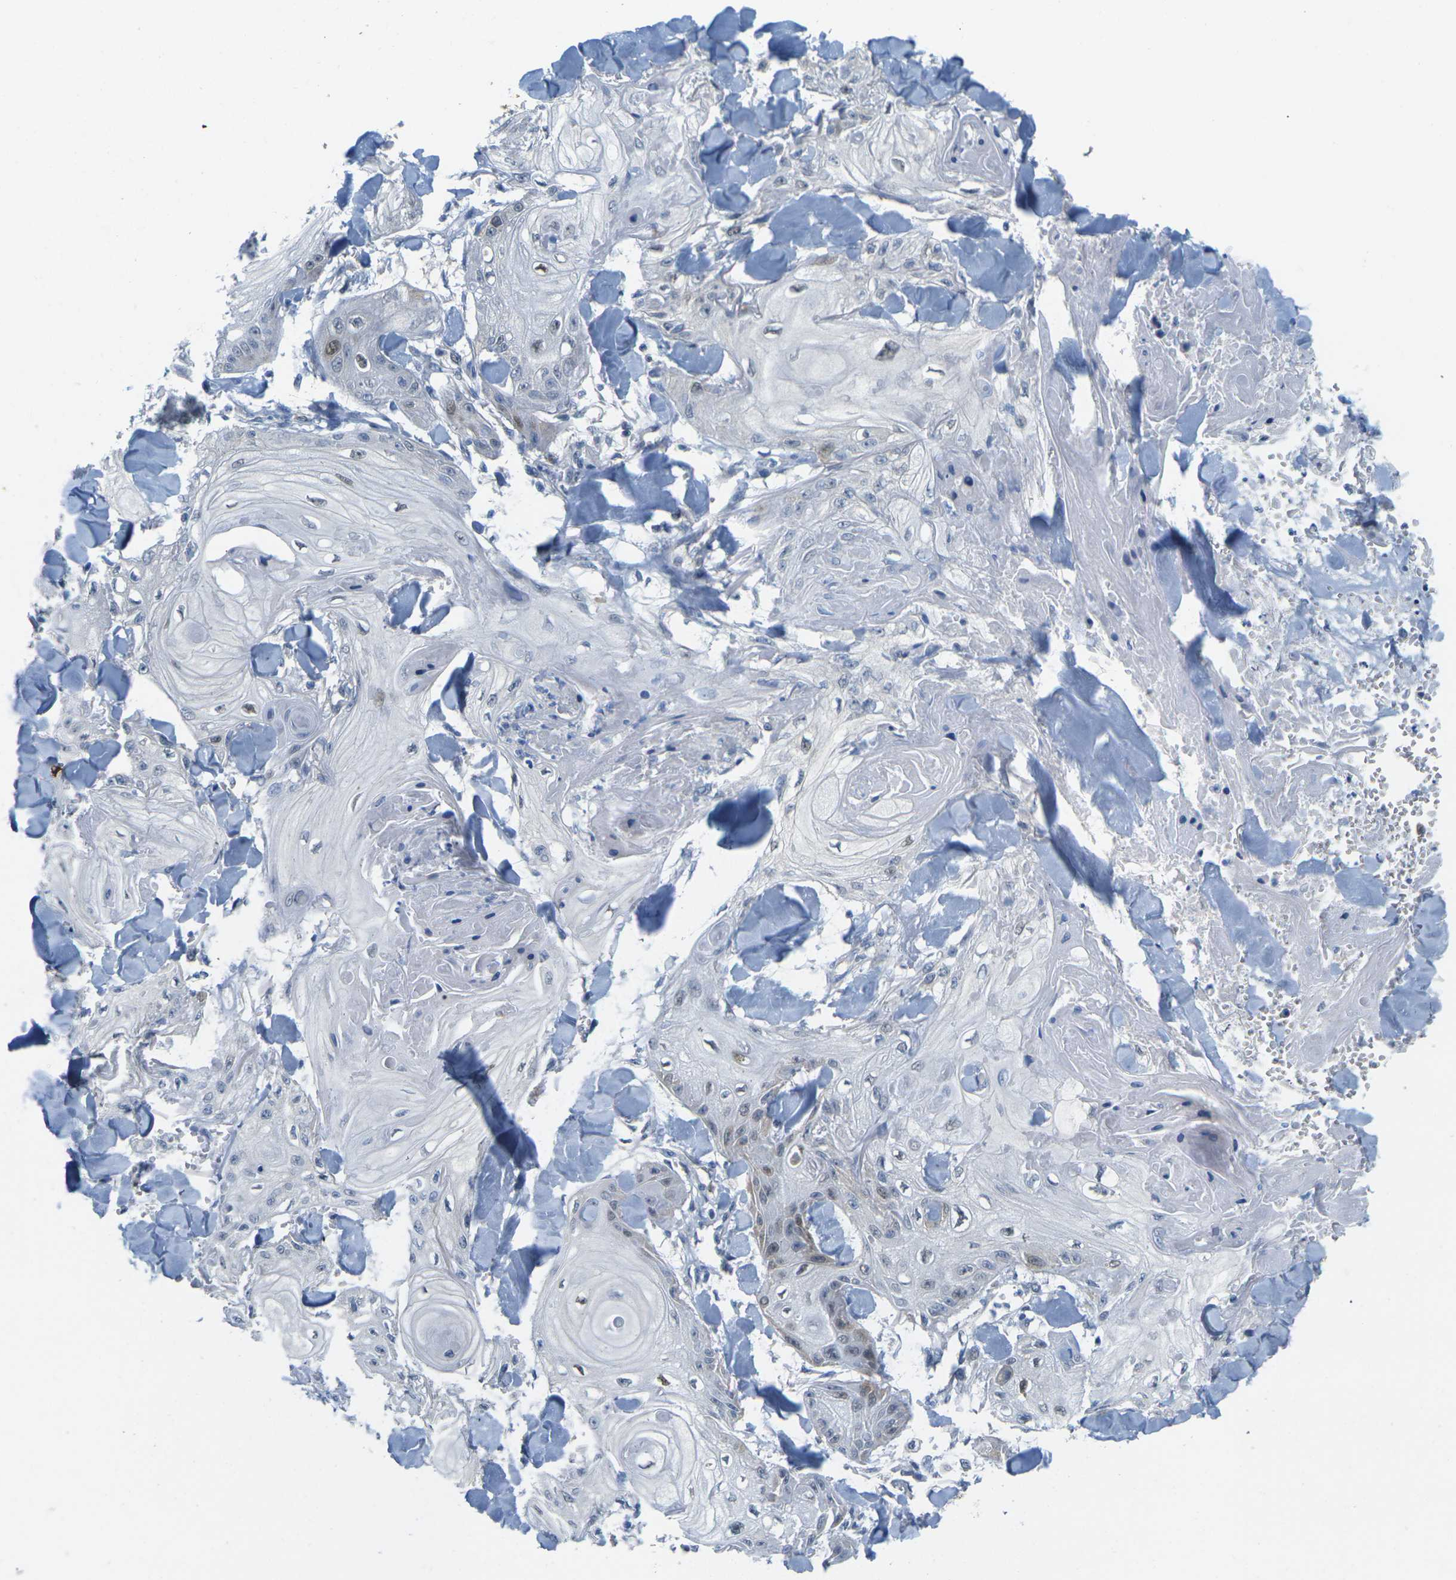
{"staining": {"intensity": "moderate", "quantity": "<25%", "location": "nuclear"}, "tissue": "skin cancer", "cell_type": "Tumor cells", "image_type": "cancer", "snomed": [{"axis": "morphology", "description": "Squamous cell carcinoma, NOS"}, {"axis": "topography", "description": "Skin"}], "caption": "Squamous cell carcinoma (skin) tissue shows moderate nuclear expression in approximately <25% of tumor cells", "gene": "CDK2", "patient": {"sex": "male", "age": 74}}